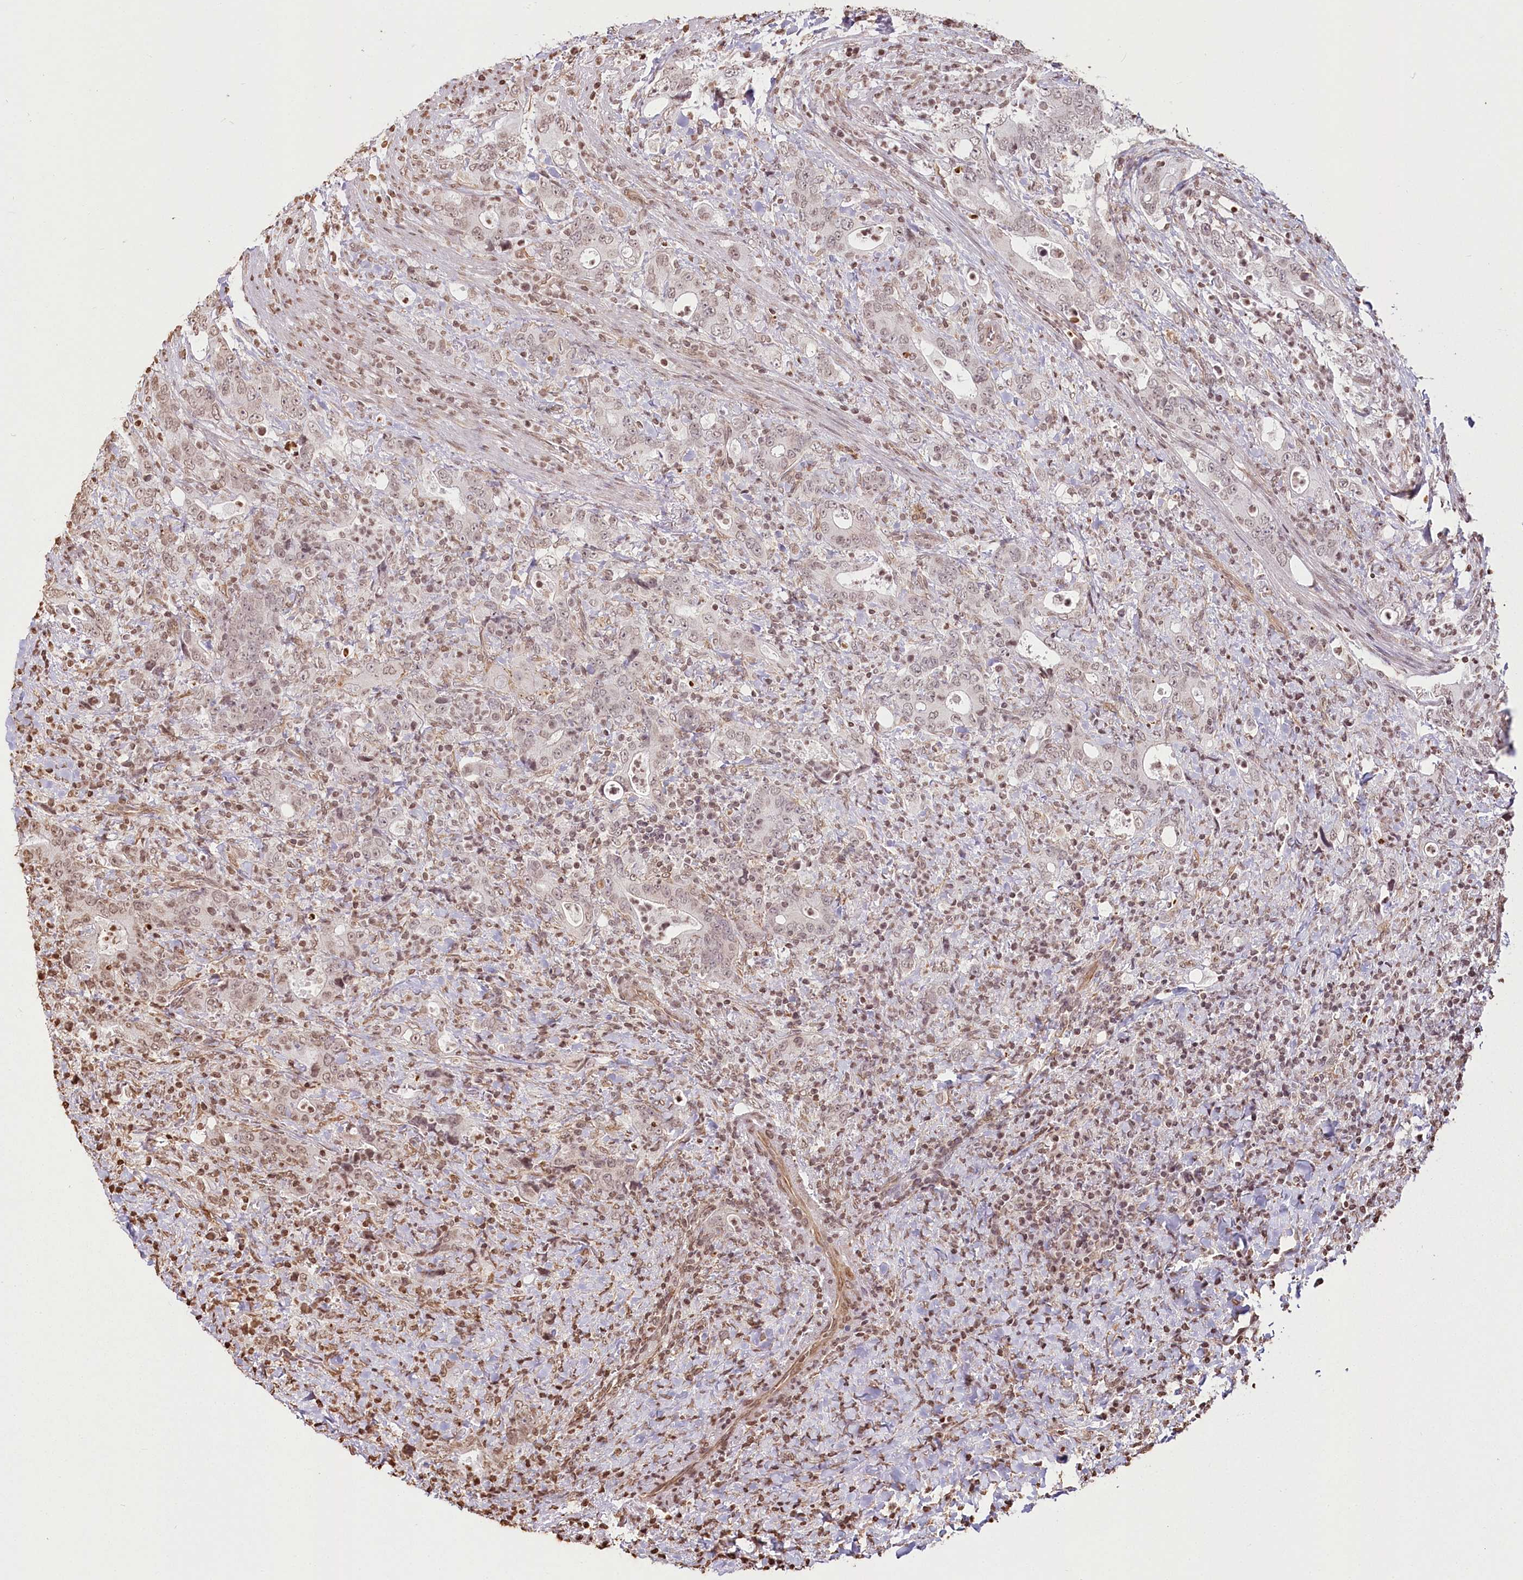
{"staining": {"intensity": "moderate", "quantity": "25%-75%", "location": "nuclear"}, "tissue": "colorectal cancer", "cell_type": "Tumor cells", "image_type": "cancer", "snomed": [{"axis": "morphology", "description": "Adenocarcinoma, NOS"}, {"axis": "topography", "description": "Colon"}], "caption": "Human colorectal cancer (adenocarcinoma) stained with a protein marker reveals moderate staining in tumor cells.", "gene": "FAM13A", "patient": {"sex": "female", "age": 75}}